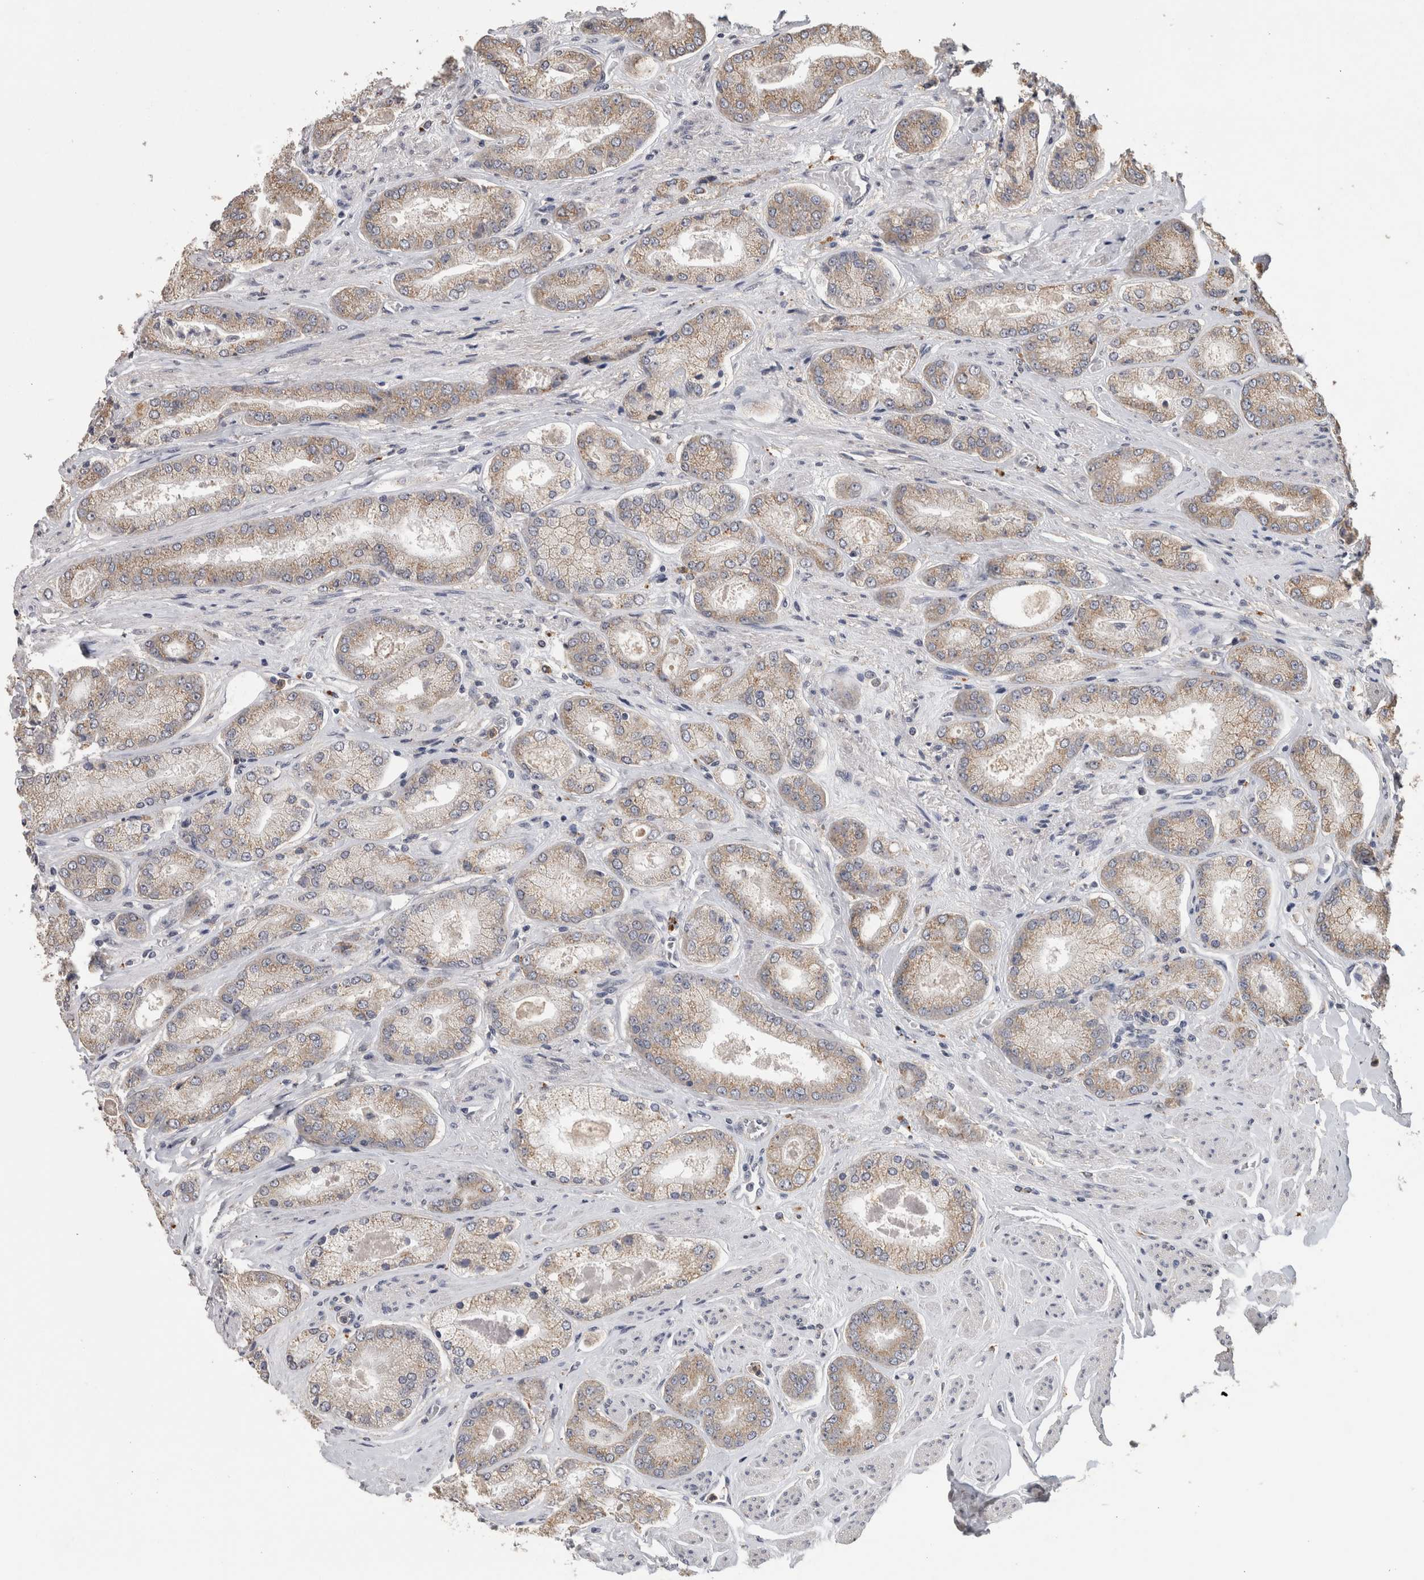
{"staining": {"intensity": "weak", "quantity": ">75%", "location": "cytoplasmic/membranous"}, "tissue": "prostate cancer", "cell_type": "Tumor cells", "image_type": "cancer", "snomed": [{"axis": "morphology", "description": "Adenocarcinoma, High grade"}, {"axis": "topography", "description": "Prostate"}], "caption": "This photomicrograph exhibits immunohistochemistry staining of human prostate cancer, with low weak cytoplasmic/membranous expression in about >75% of tumor cells.", "gene": "CNTFR", "patient": {"sex": "male", "age": 58}}